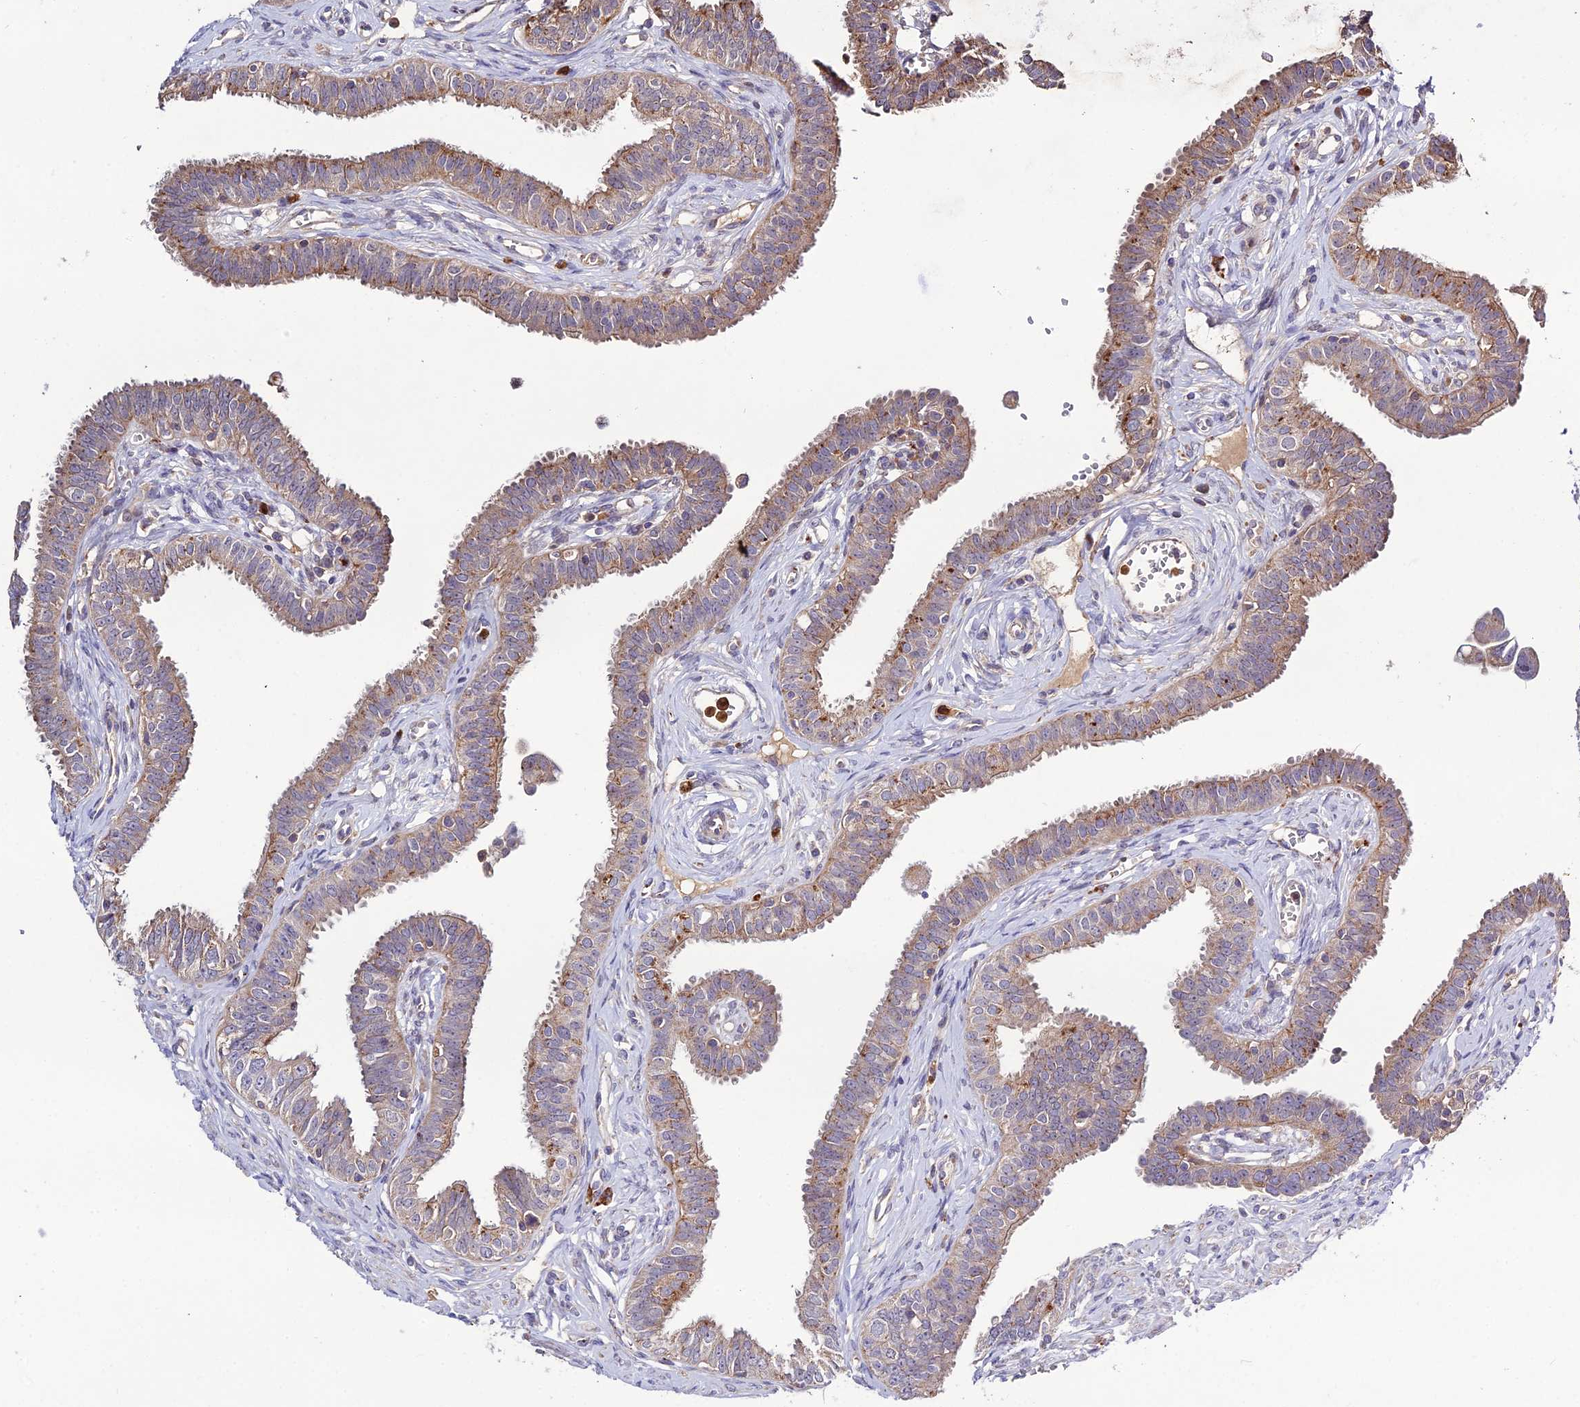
{"staining": {"intensity": "weak", "quantity": "25%-75%", "location": "cytoplasmic/membranous"}, "tissue": "fallopian tube", "cell_type": "Glandular cells", "image_type": "normal", "snomed": [{"axis": "morphology", "description": "Normal tissue, NOS"}, {"axis": "morphology", "description": "Carcinoma, NOS"}, {"axis": "topography", "description": "Fallopian tube"}, {"axis": "topography", "description": "Ovary"}], "caption": "Protein expression analysis of normal fallopian tube exhibits weak cytoplasmic/membranous expression in approximately 25%-75% of glandular cells. The protein is shown in brown color, while the nuclei are stained blue.", "gene": "EID2", "patient": {"sex": "female", "age": 59}}